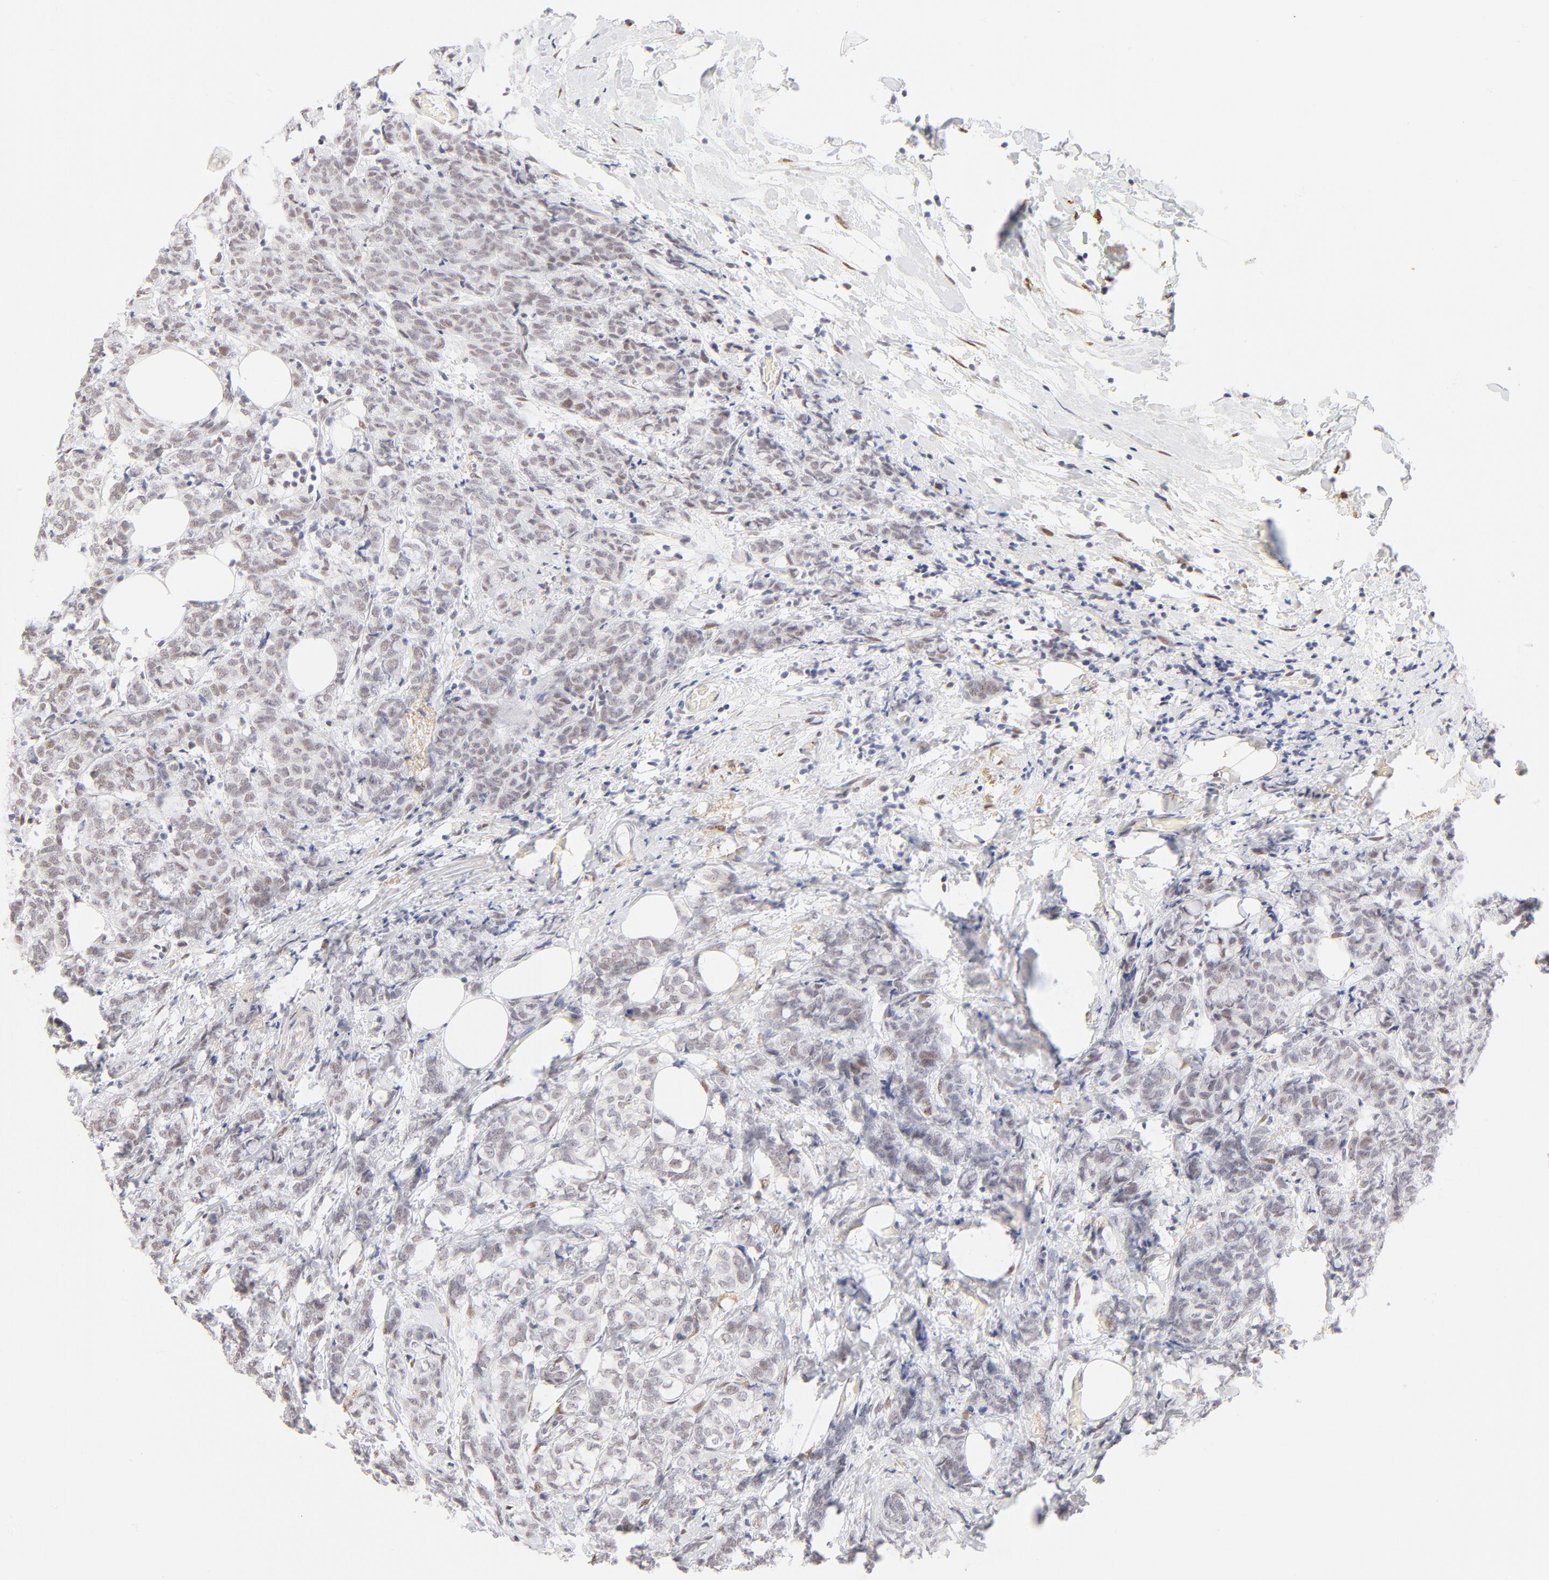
{"staining": {"intensity": "weak", "quantity": "<25%", "location": "nuclear"}, "tissue": "breast cancer", "cell_type": "Tumor cells", "image_type": "cancer", "snomed": [{"axis": "morphology", "description": "Lobular carcinoma"}, {"axis": "topography", "description": "Breast"}], "caption": "Human lobular carcinoma (breast) stained for a protein using IHC displays no expression in tumor cells.", "gene": "PBX1", "patient": {"sex": "female", "age": 60}}